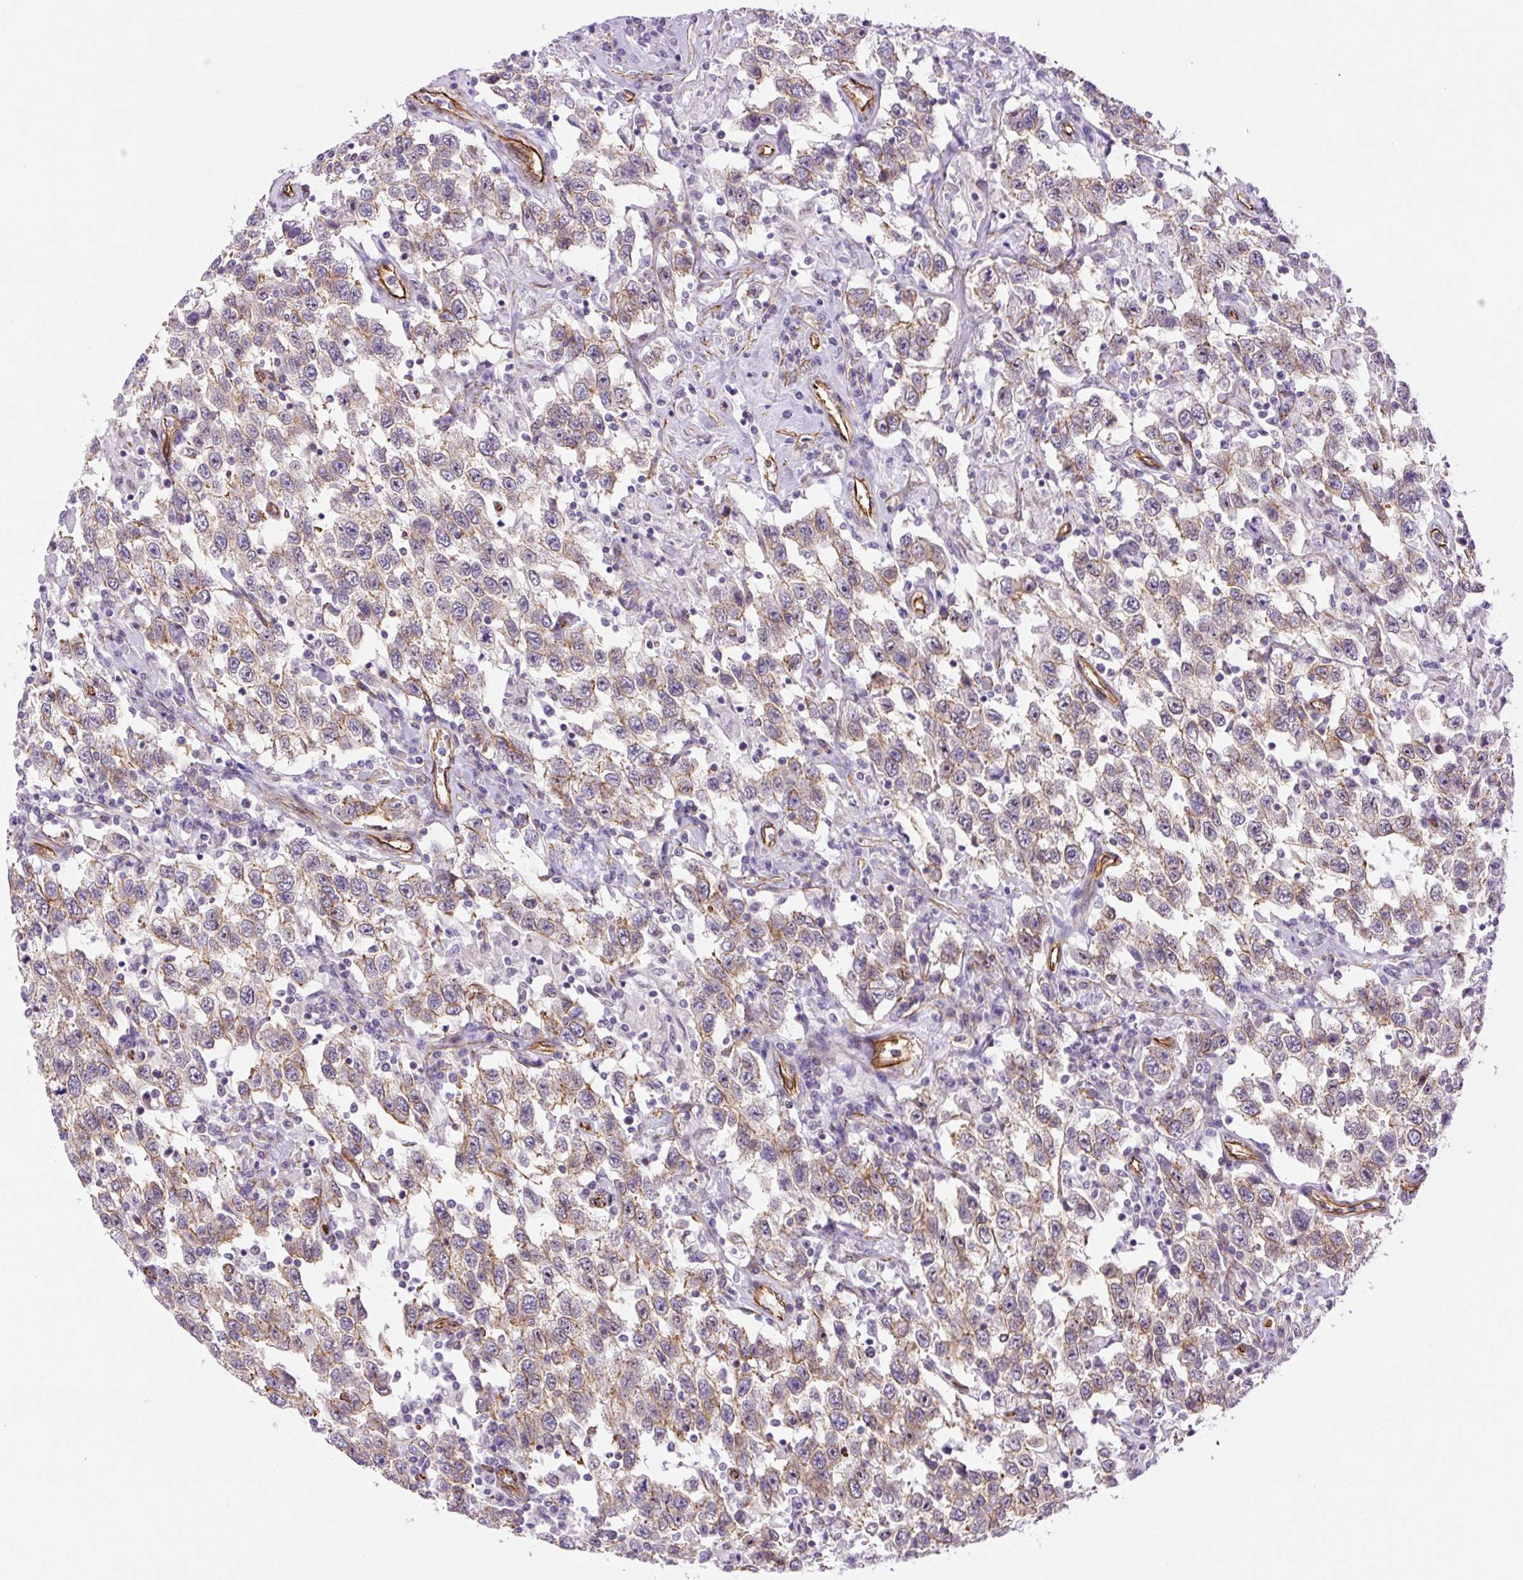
{"staining": {"intensity": "moderate", "quantity": "<25%", "location": "cytoplasmic/membranous"}, "tissue": "testis cancer", "cell_type": "Tumor cells", "image_type": "cancer", "snomed": [{"axis": "morphology", "description": "Seminoma, NOS"}, {"axis": "topography", "description": "Testis"}], "caption": "Human testis seminoma stained with a brown dye reveals moderate cytoplasmic/membranous positive staining in approximately <25% of tumor cells.", "gene": "MYO5C", "patient": {"sex": "male", "age": 41}}